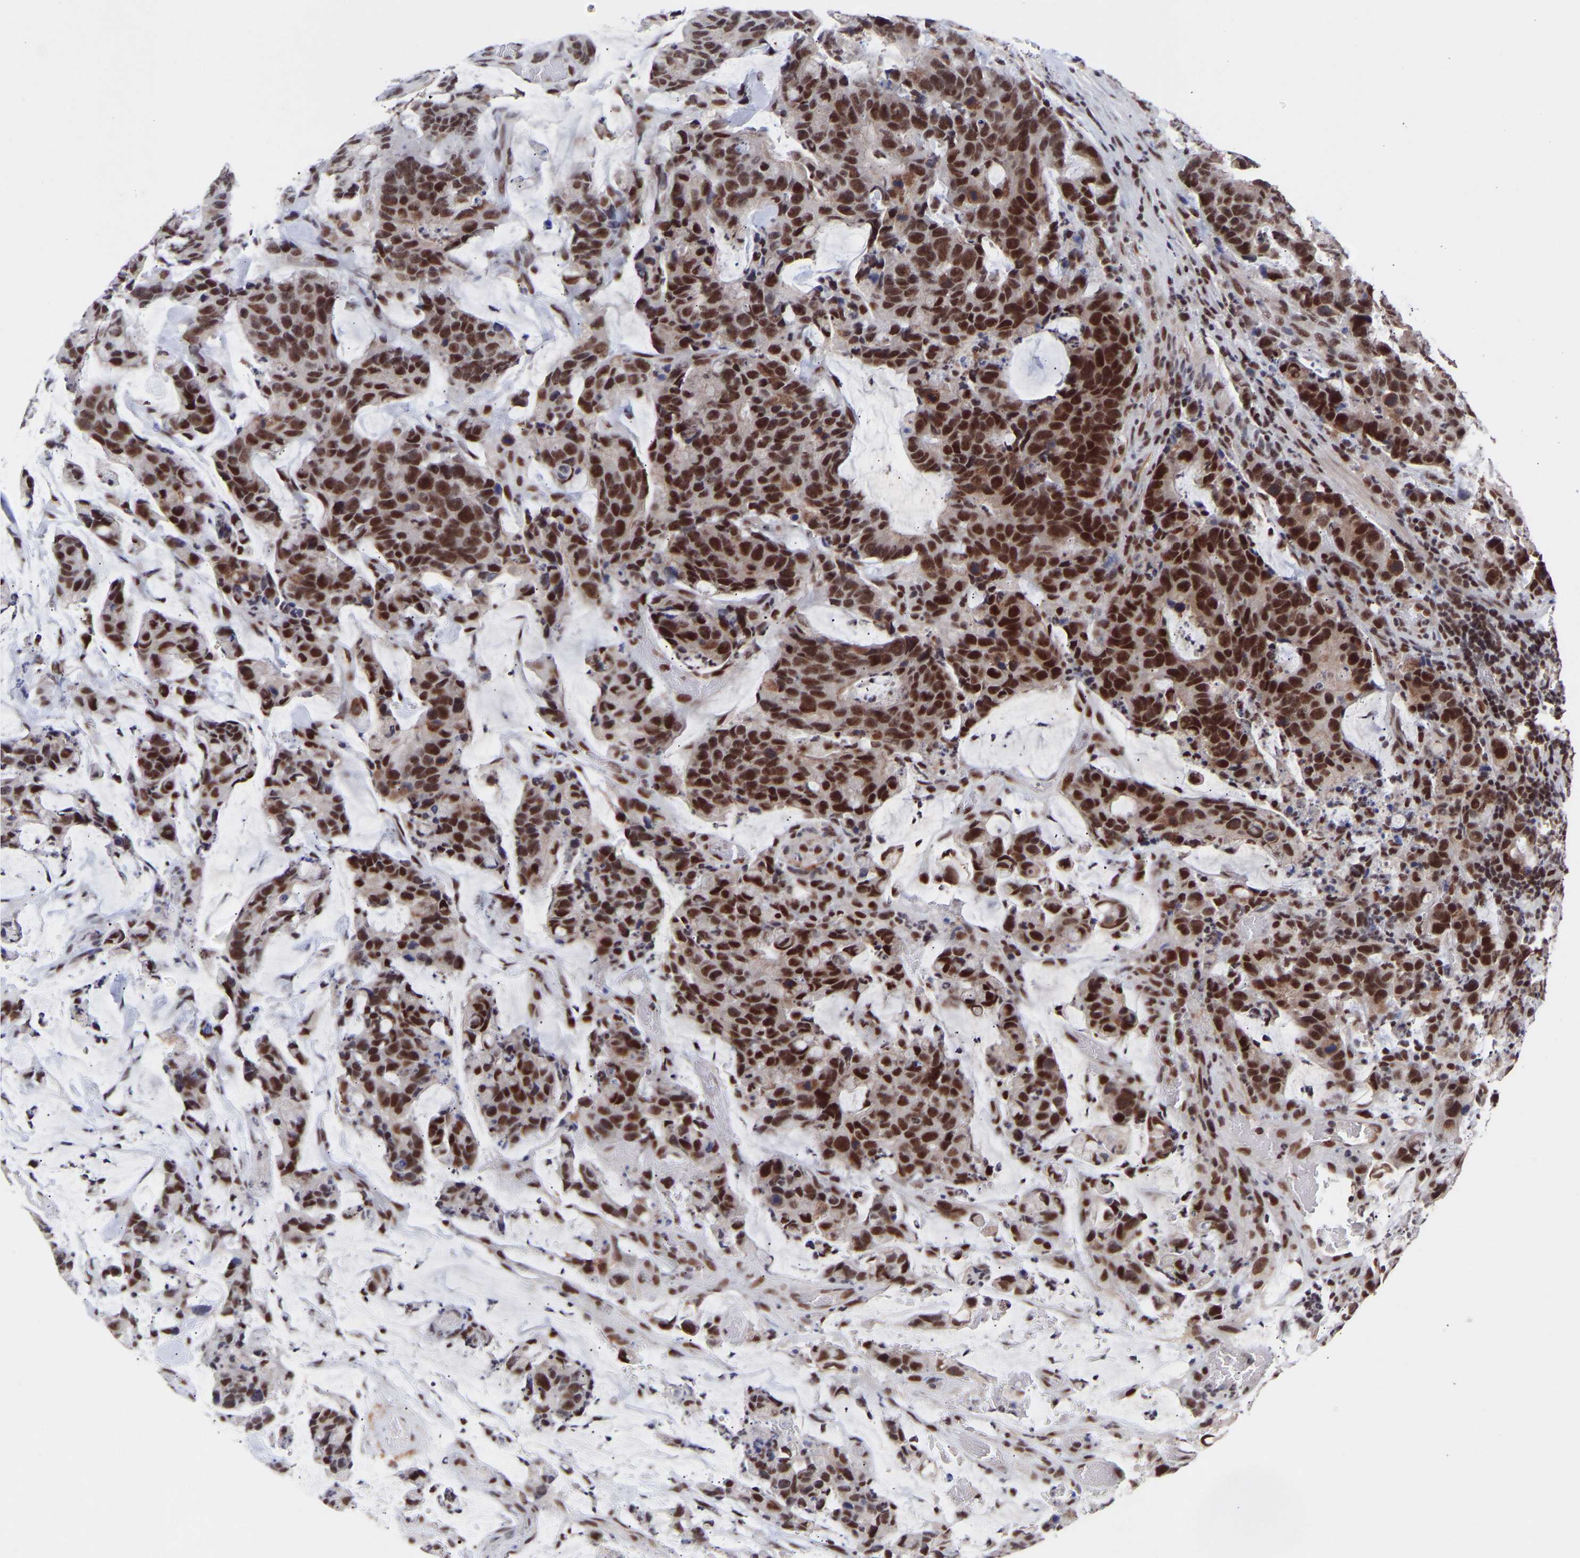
{"staining": {"intensity": "strong", "quantity": ">75%", "location": "nuclear"}, "tissue": "colorectal cancer", "cell_type": "Tumor cells", "image_type": "cancer", "snomed": [{"axis": "morphology", "description": "Adenocarcinoma, NOS"}, {"axis": "topography", "description": "Colon"}], "caption": "Immunohistochemical staining of colorectal cancer demonstrates high levels of strong nuclear protein expression in approximately >75% of tumor cells.", "gene": "RBM15", "patient": {"sex": "female", "age": 86}}